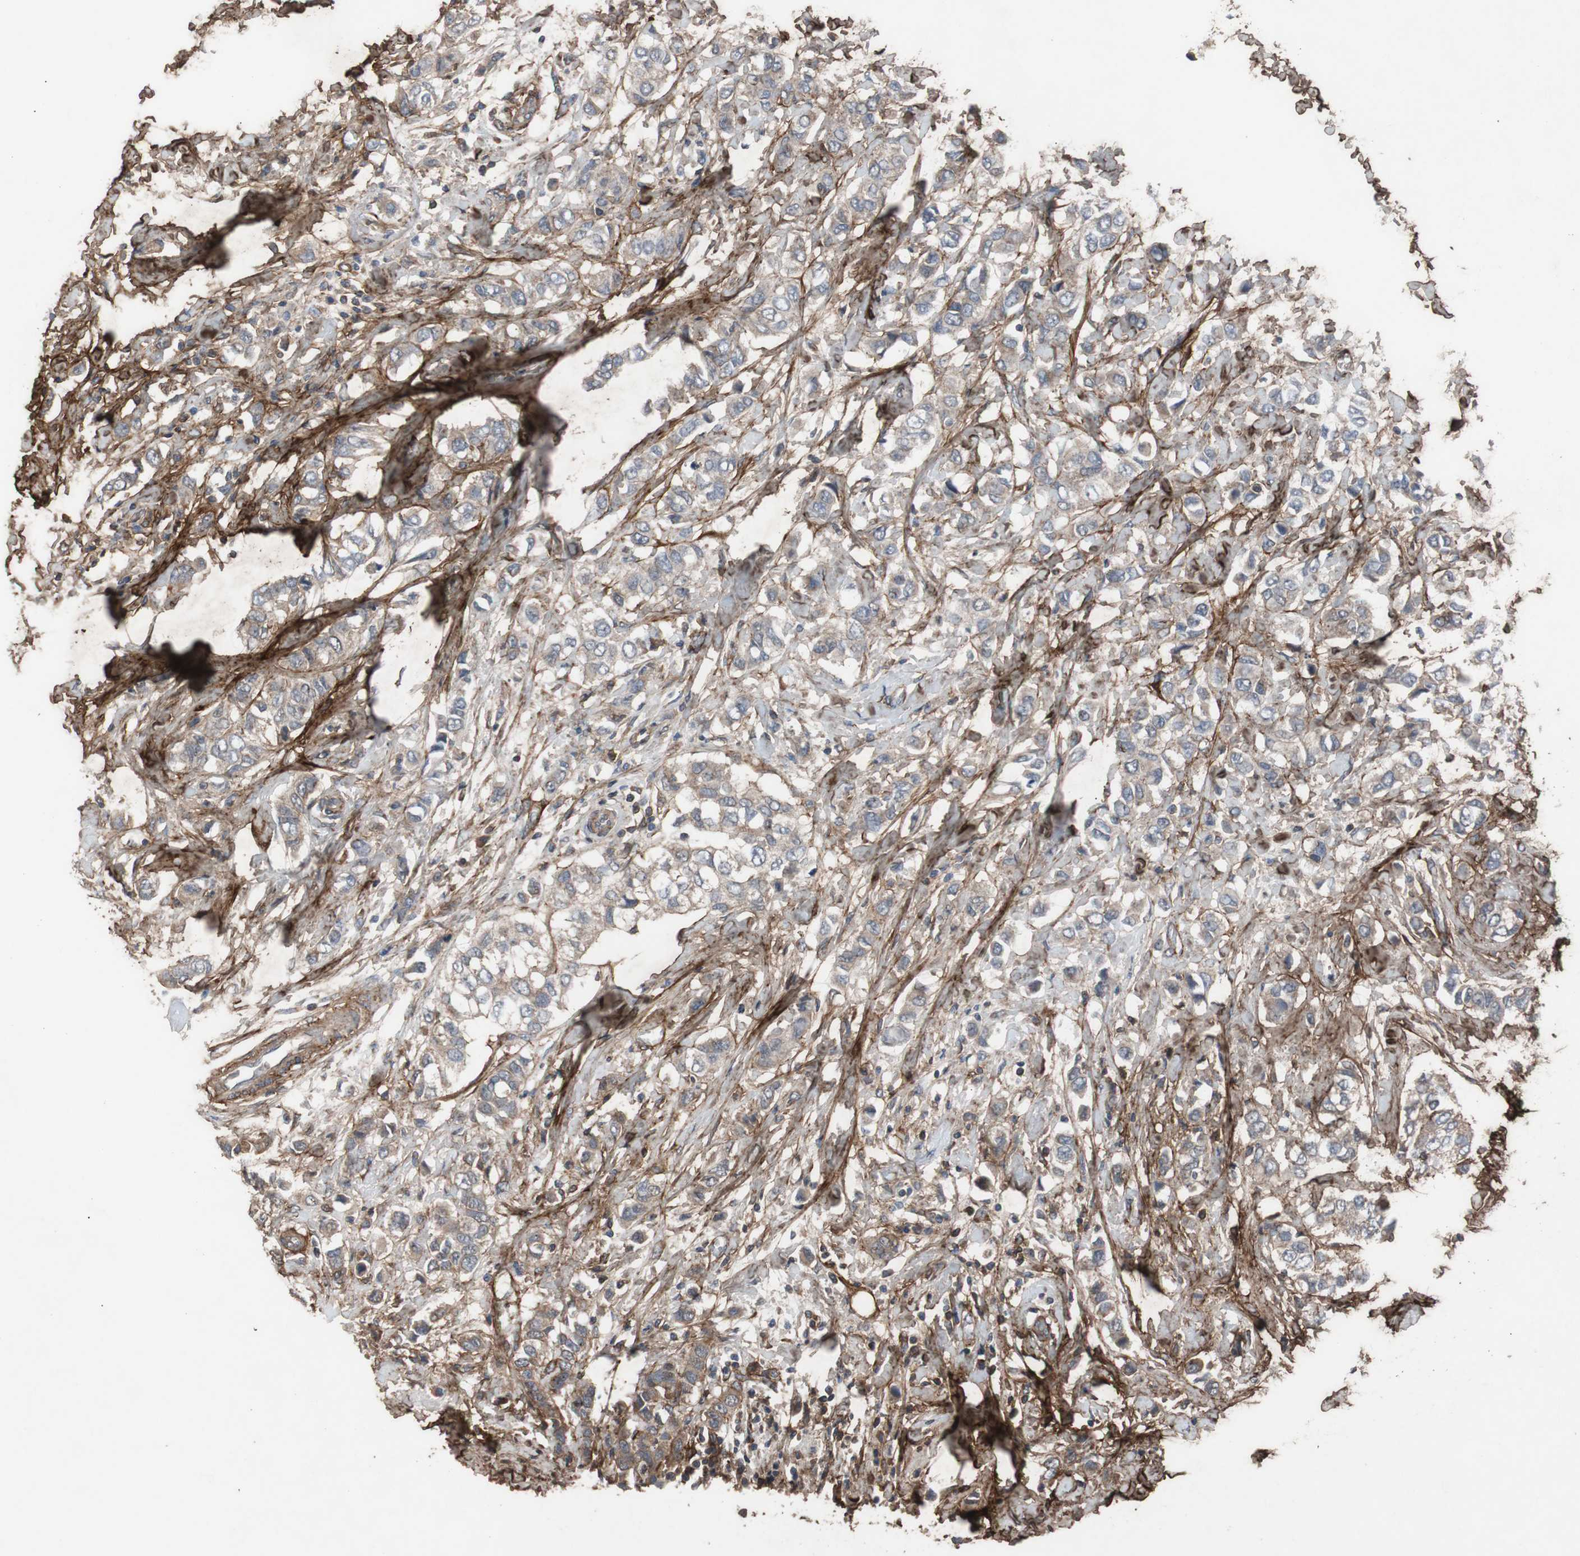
{"staining": {"intensity": "weak", "quantity": ">75%", "location": "cytoplasmic/membranous"}, "tissue": "breast cancer", "cell_type": "Tumor cells", "image_type": "cancer", "snomed": [{"axis": "morphology", "description": "Duct carcinoma"}, {"axis": "topography", "description": "Breast"}], "caption": "Invasive ductal carcinoma (breast) stained for a protein displays weak cytoplasmic/membranous positivity in tumor cells. (Stains: DAB (3,3'-diaminobenzidine) in brown, nuclei in blue, Microscopy: brightfield microscopy at high magnification).", "gene": "COL6A2", "patient": {"sex": "female", "age": 50}}